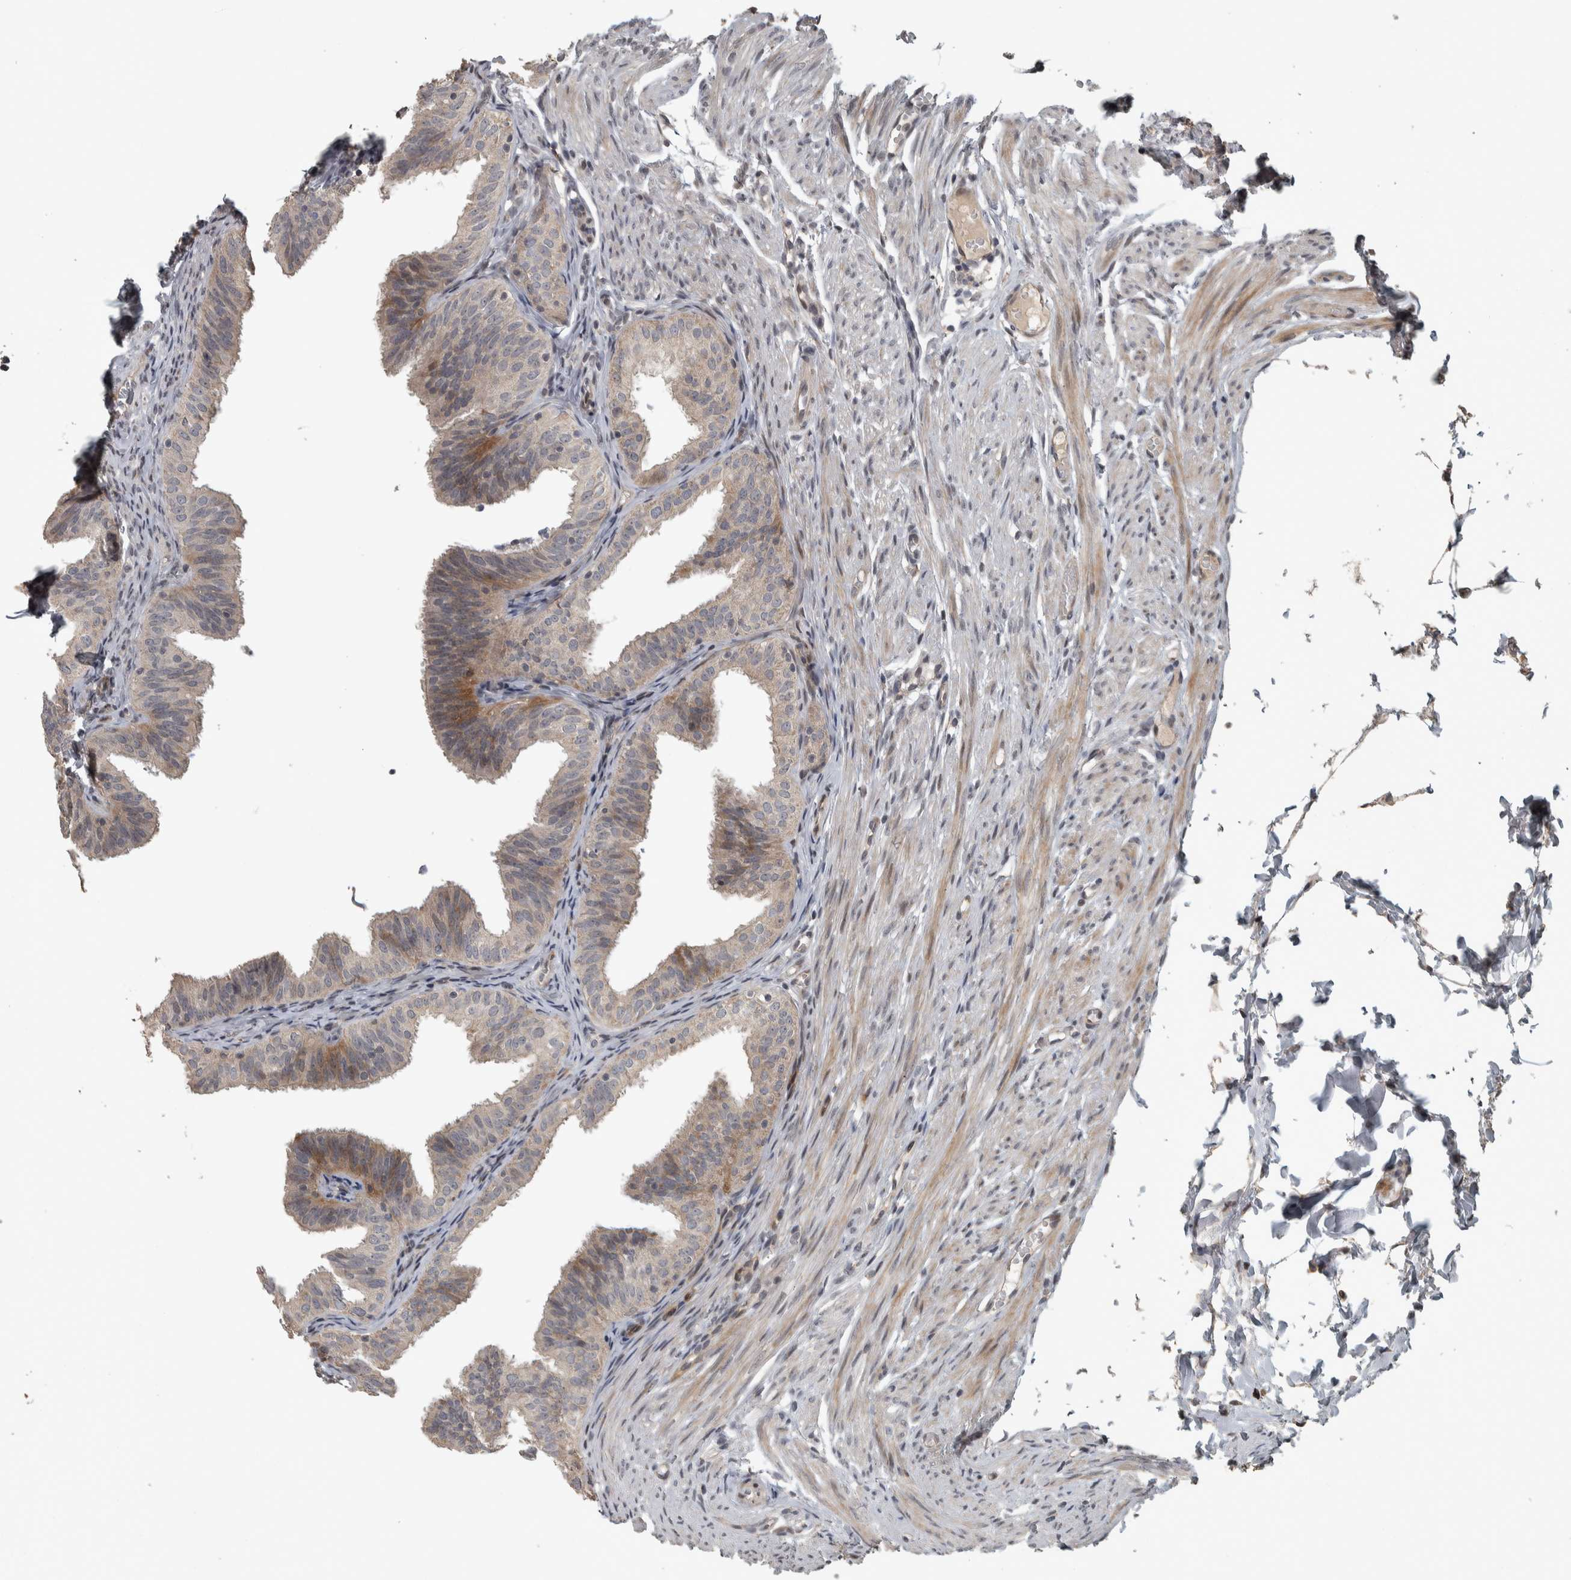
{"staining": {"intensity": "moderate", "quantity": "<25%", "location": "cytoplasmic/membranous"}, "tissue": "fallopian tube", "cell_type": "Glandular cells", "image_type": "normal", "snomed": [{"axis": "morphology", "description": "Normal tissue, NOS"}, {"axis": "topography", "description": "Fallopian tube"}], "caption": "Fallopian tube stained with DAB immunohistochemistry shows low levels of moderate cytoplasmic/membranous staining in about <25% of glandular cells.", "gene": "ERAL1", "patient": {"sex": "female", "age": 35}}